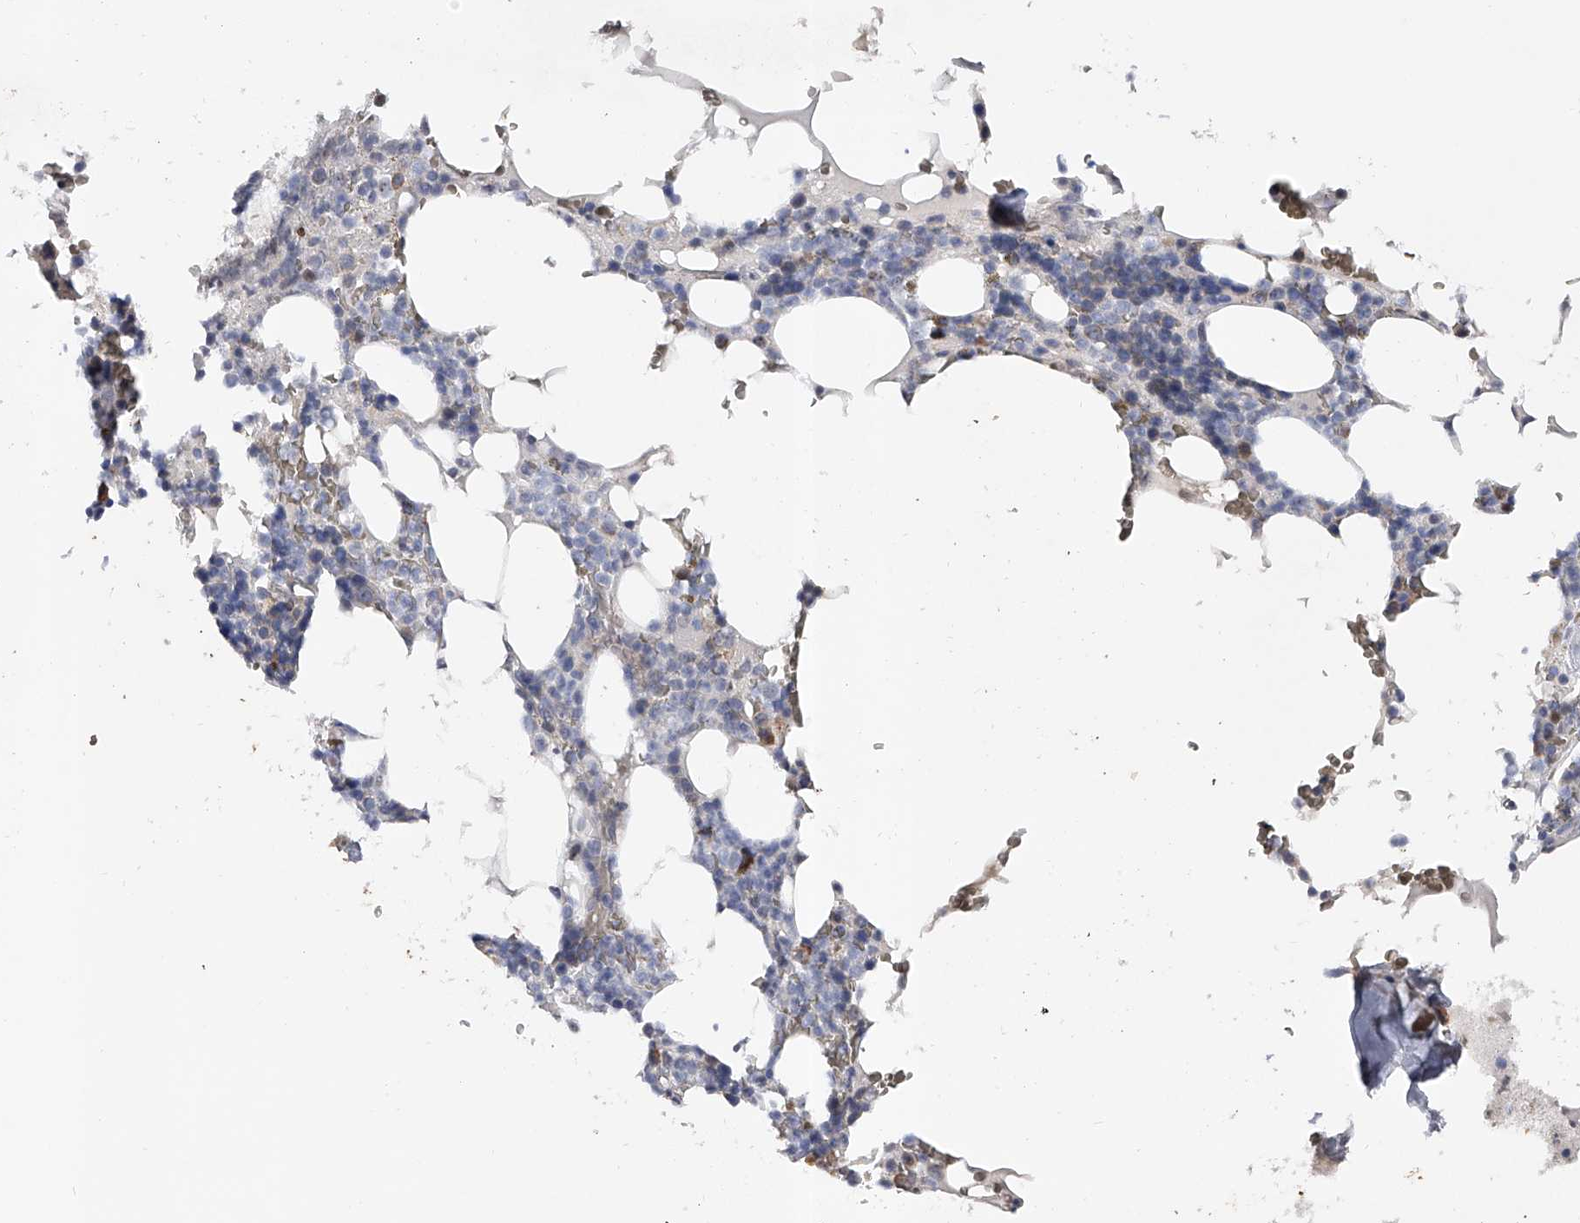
{"staining": {"intensity": "negative", "quantity": "none", "location": "none"}, "tissue": "bone marrow", "cell_type": "Hematopoietic cells", "image_type": "normal", "snomed": [{"axis": "morphology", "description": "Normal tissue, NOS"}, {"axis": "topography", "description": "Bone marrow"}], "caption": "The IHC photomicrograph has no significant expression in hematopoietic cells of bone marrow. (DAB (3,3'-diaminobenzidine) immunohistochemistry, high magnification).", "gene": "RWDD2A", "patient": {"sex": "male", "age": 58}}